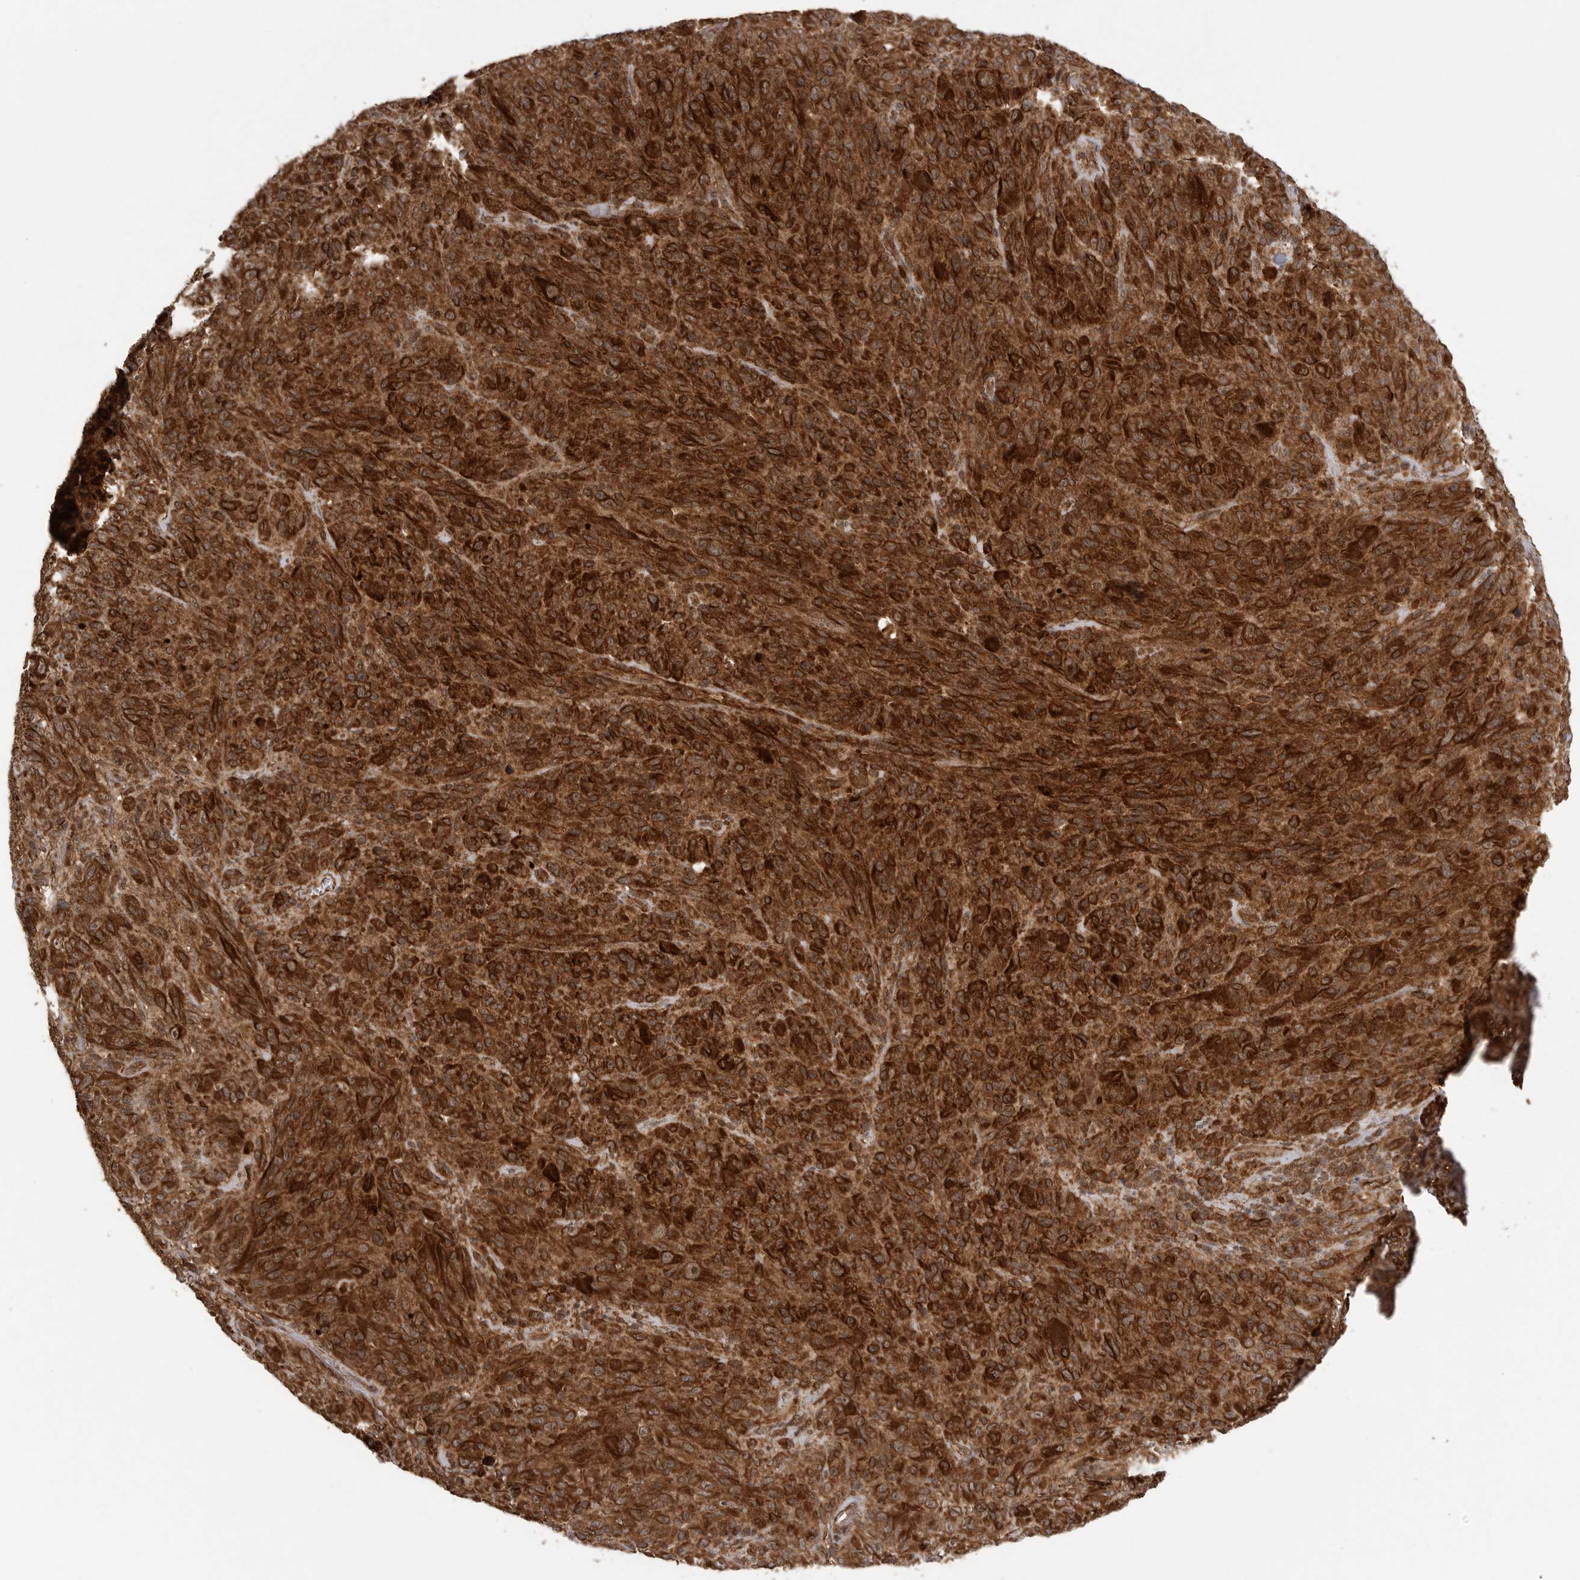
{"staining": {"intensity": "strong", "quantity": ">75%", "location": "cytoplasmic/membranous"}, "tissue": "melanoma", "cell_type": "Tumor cells", "image_type": "cancer", "snomed": [{"axis": "morphology", "description": "Malignant melanoma, NOS"}, {"axis": "topography", "description": "Skin of head"}], "caption": "Malignant melanoma stained with IHC shows strong cytoplasmic/membranous expression in about >75% of tumor cells.", "gene": "PRDX4", "patient": {"sex": "male", "age": 96}}